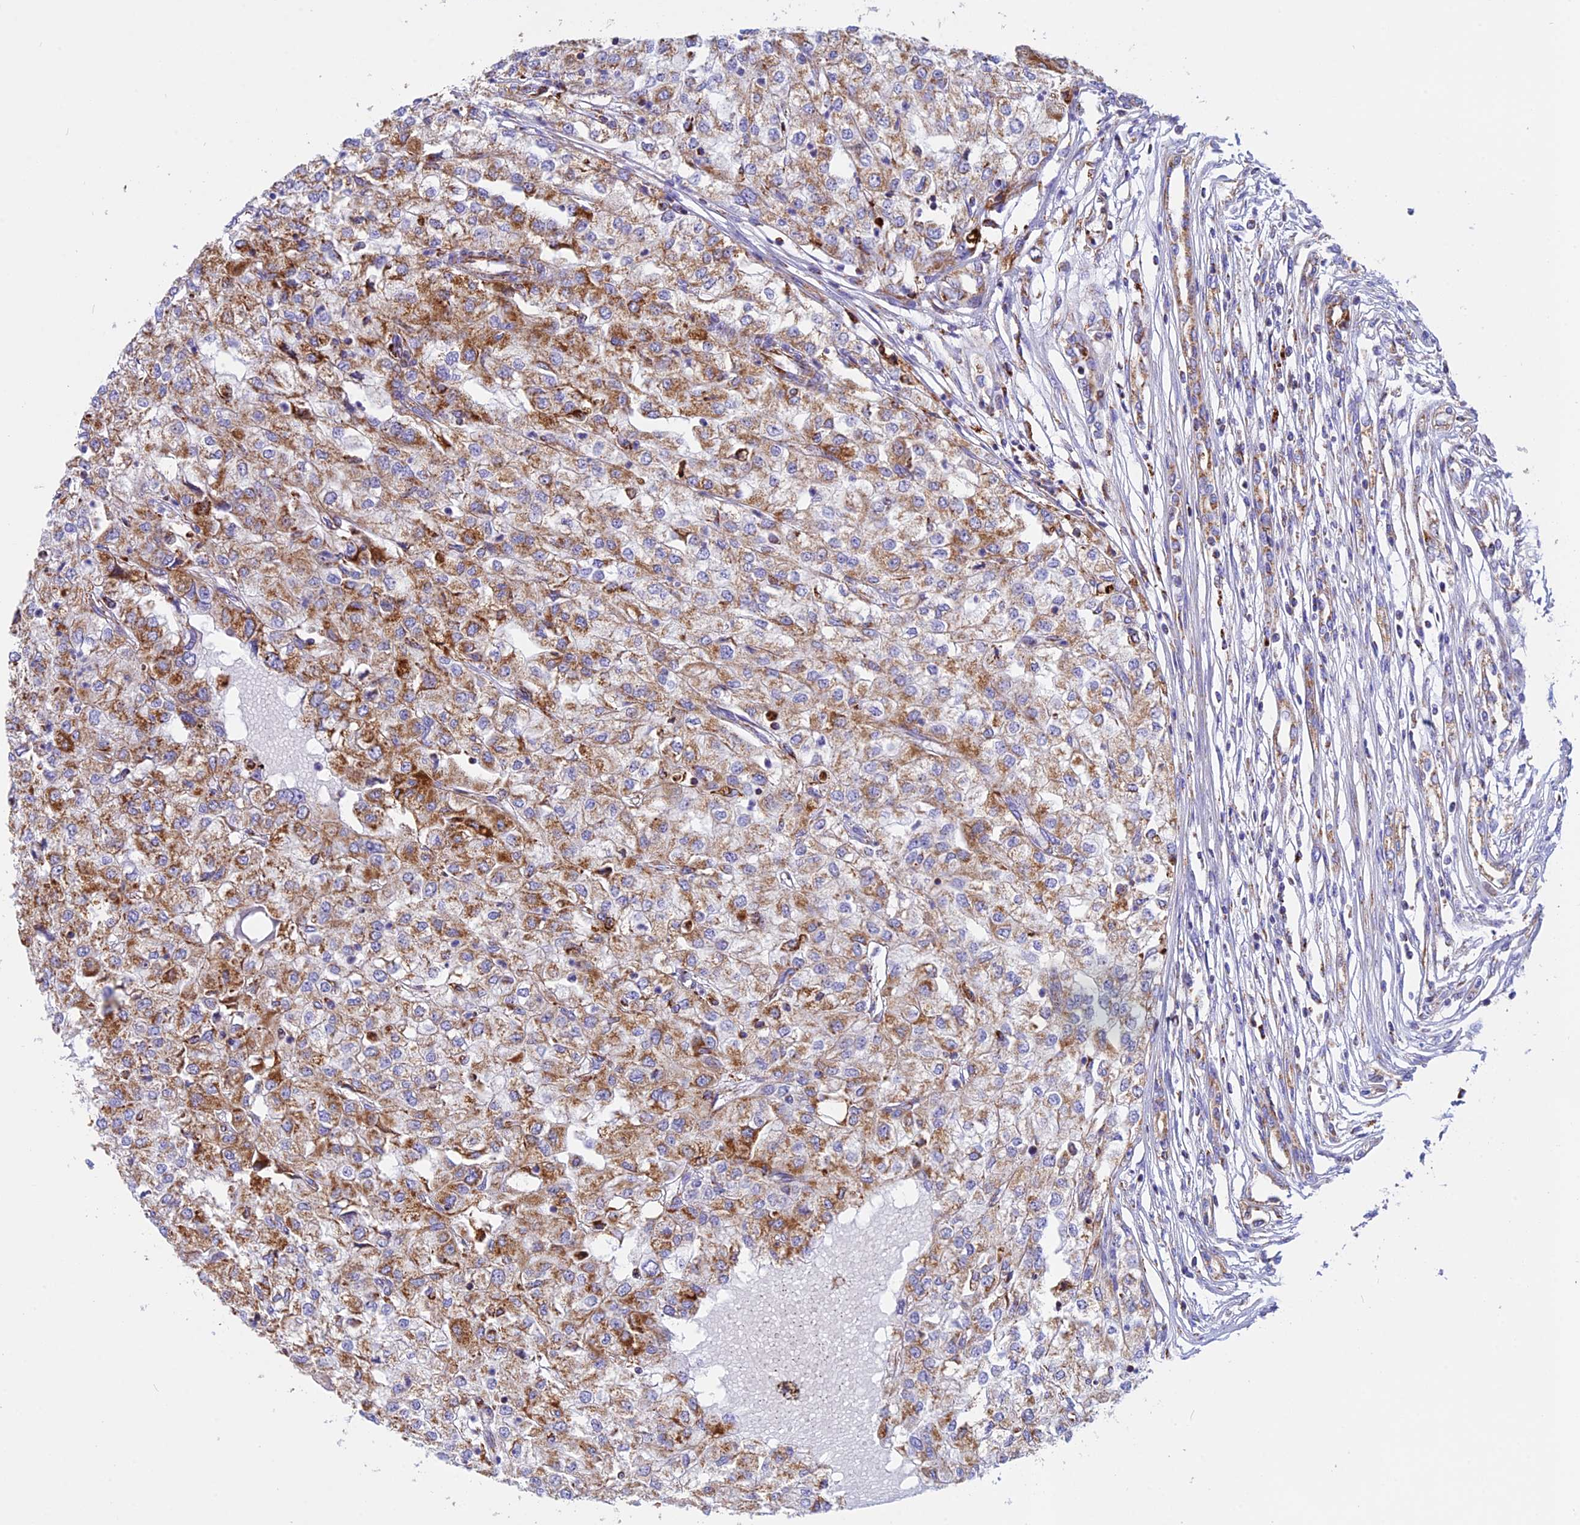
{"staining": {"intensity": "moderate", "quantity": ">75%", "location": "cytoplasmic/membranous"}, "tissue": "renal cancer", "cell_type": "Tumor cells", "image_type": "cancer", "snomed": [{"axis": "morphology", "description": "Adenocarcinoma, NOS"}, {"axis": "topography", "description": "Kidney"}], "caption": "DAB immunohistochemical staining of human adenocarcinoma (renal) reveals moderate cytoplasmic/membranous protein positivity in about >75% of tumor cells. The staining is performed using DAB brown chromogen to label protein expression. The nuclei are counter-stained blue using hematoxylin.", "gene": "VDAC2", "patient": {"sex": "female", "age": 54}}